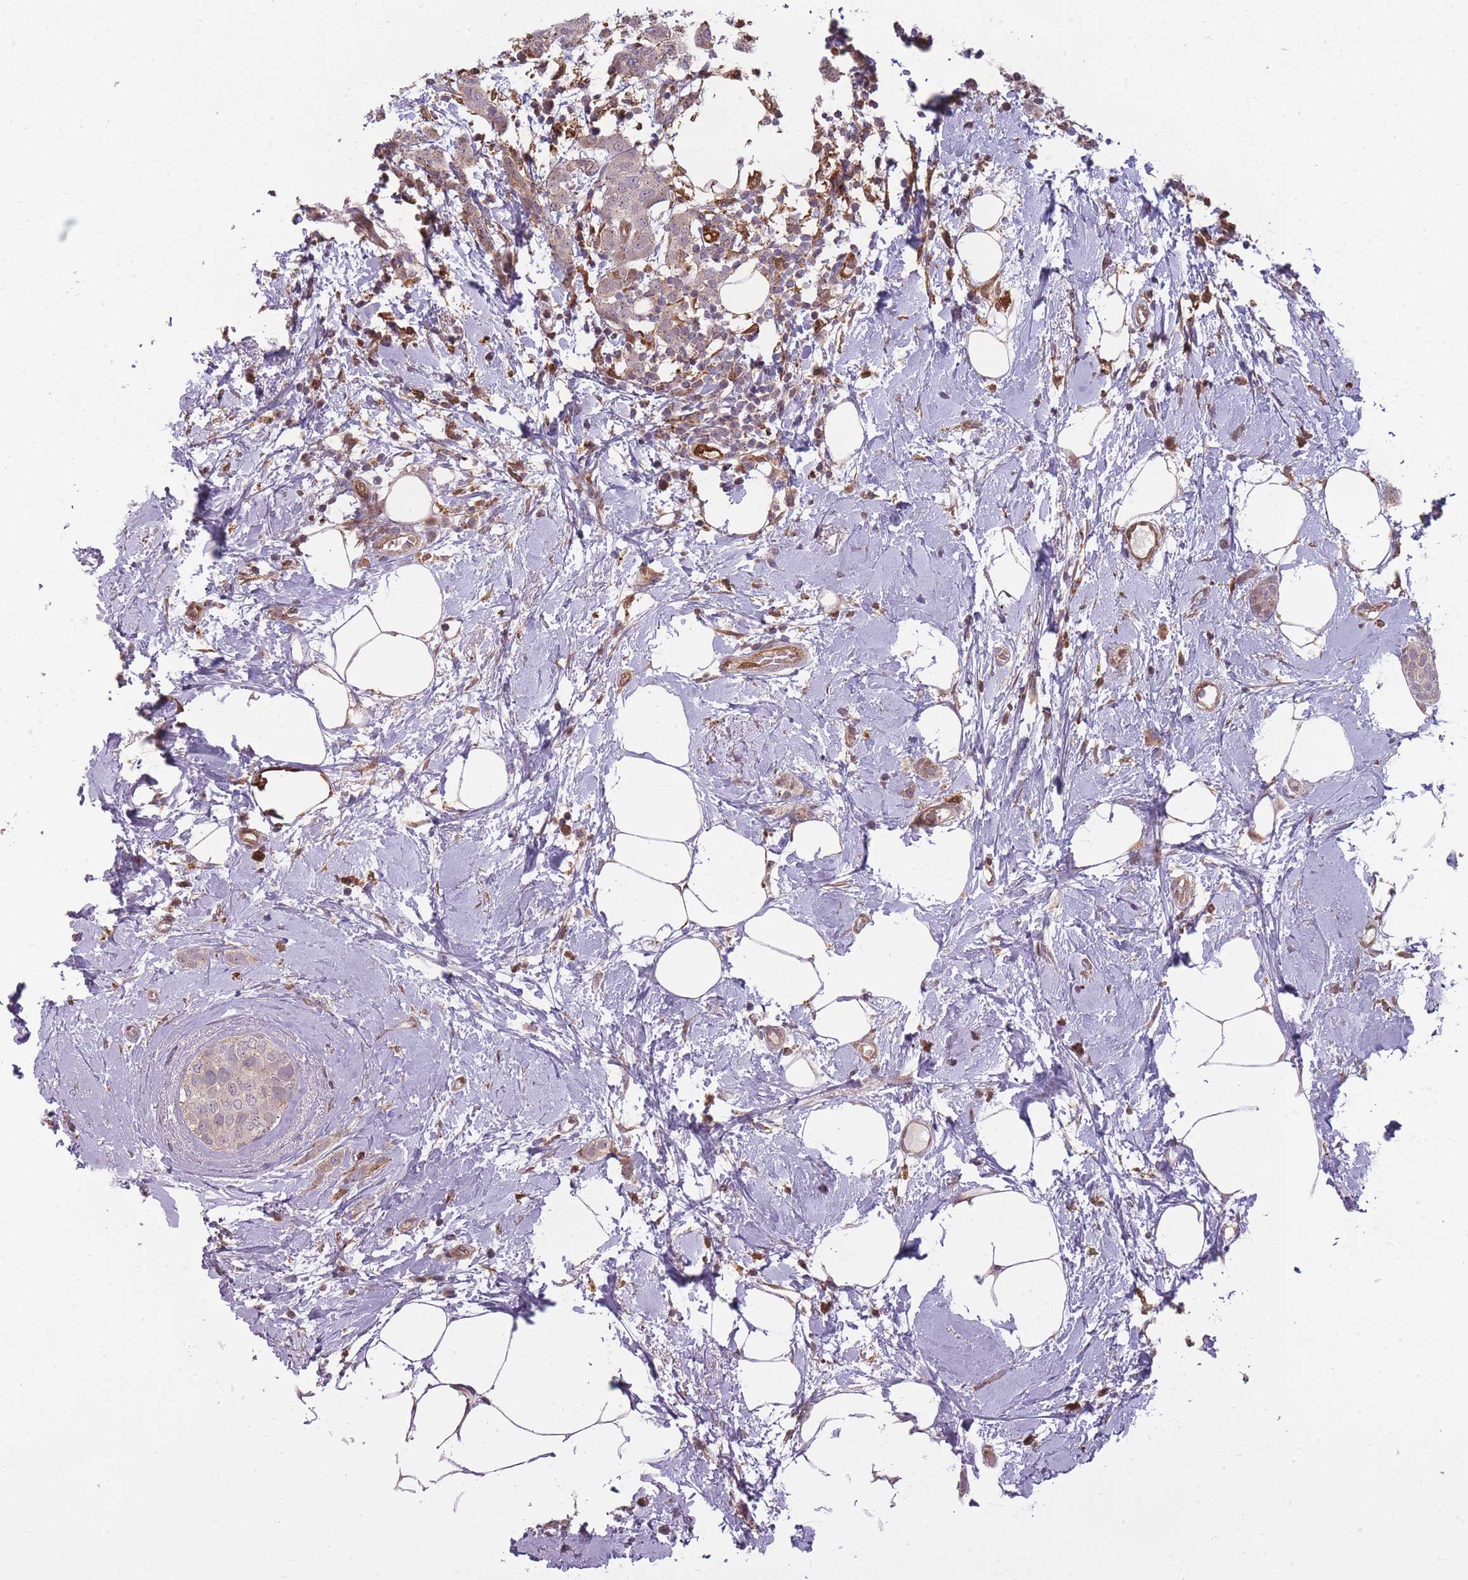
{"staining": {"intensity": "weak", "quantity": "25%-75%", "location": "cytoplasmic/membranous"}, "tissue": "breast cancer", "cell_type": "Tumor cells", "image_type": "cancer", "snomed": [{"axis": "morphology", "description": "Duct carcinoma"}, {"axis": "topography", "description": "Breast"}], "caption": "This histopathology image displays IHC staining of breast cancer (infiltrating ductal carcinoma), with low weak cytoplasmic/membranous expression in approximately 25%-75% of tumor cells.", "gene": "LGALS9", "patient": {"sex": "female", "age": 72}}